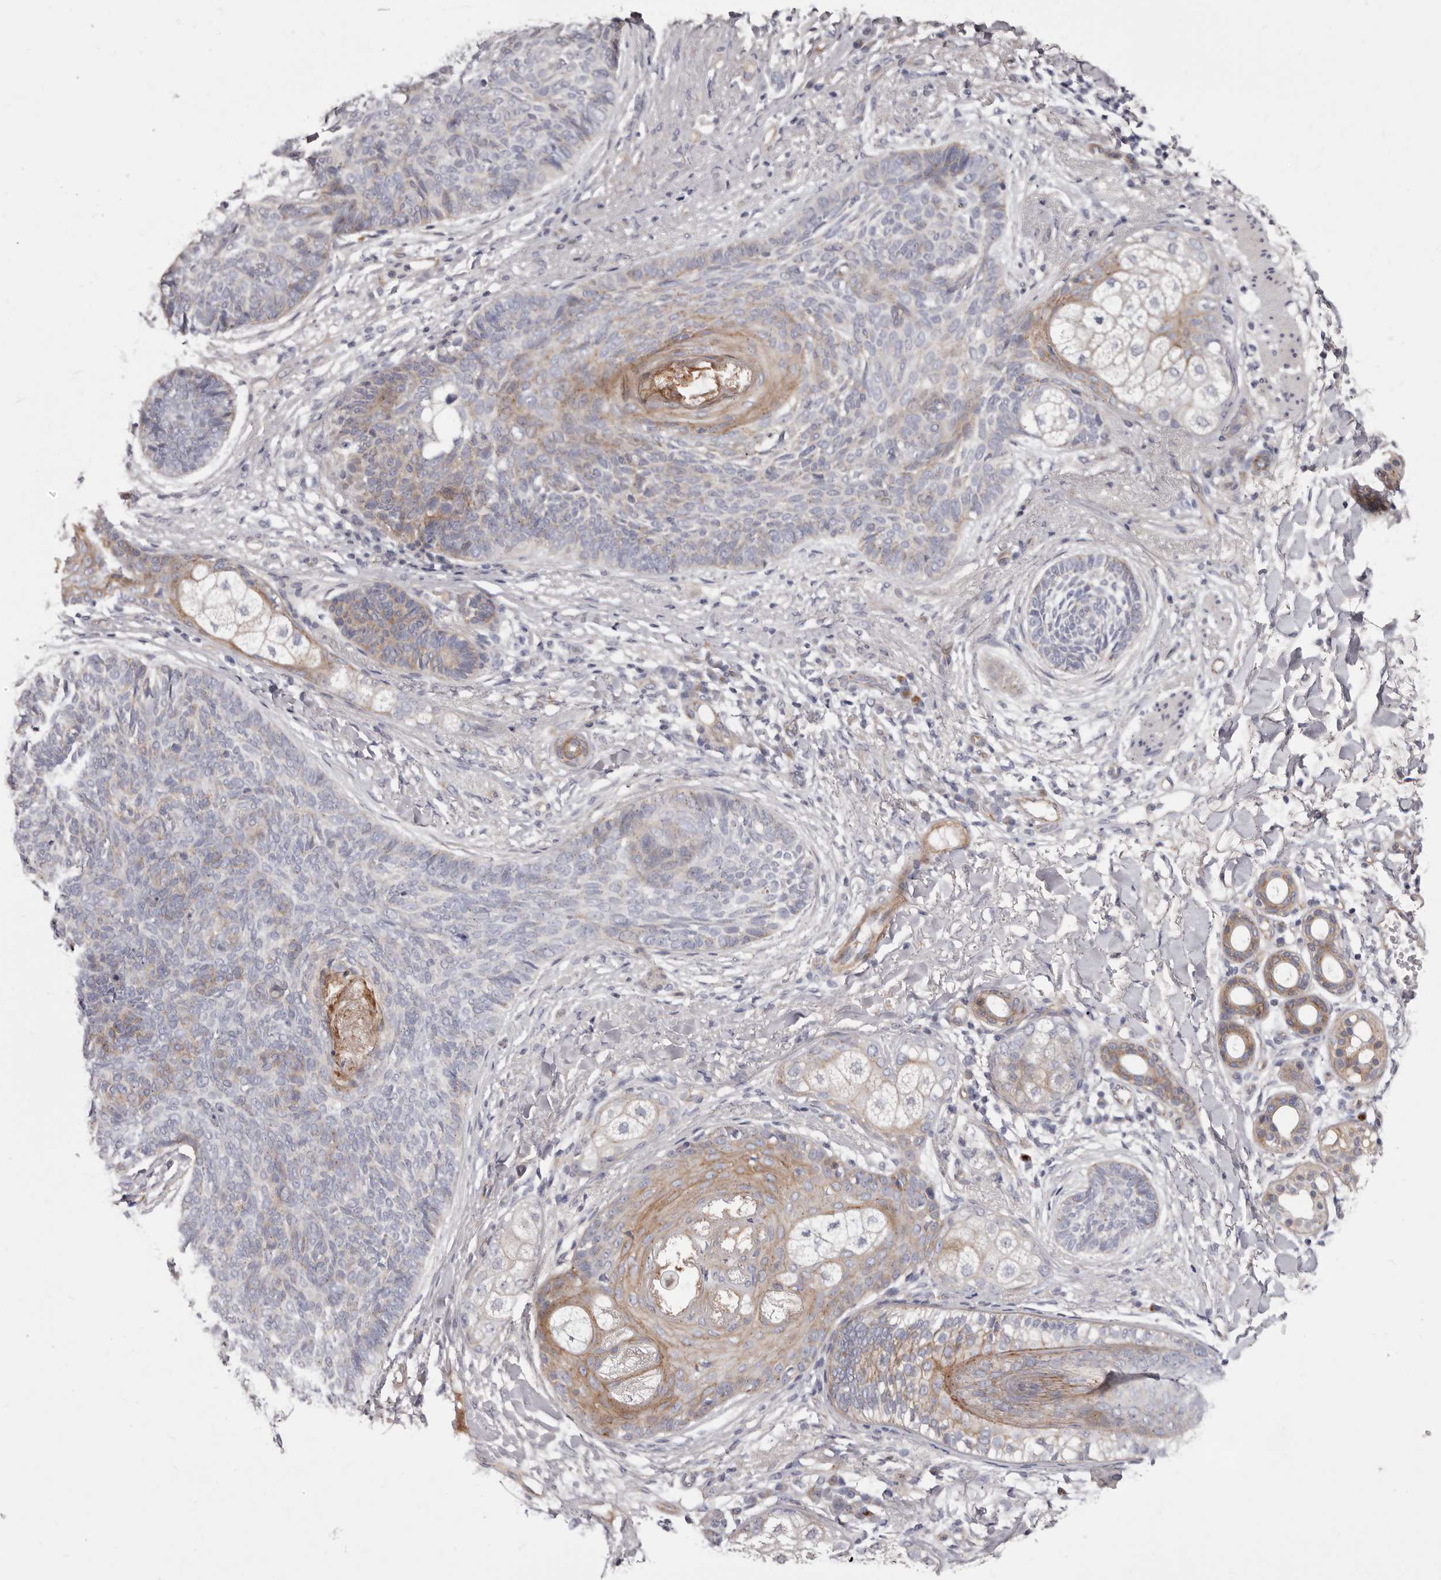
{"staining": {"intensity": "weak", "quantity": "<25%", "location": "cytoplasmic/membranous"}, "tissue": "skin cancer", "cell_type": "Tumor cells", "image_type": "cancer", "snomed": [{"axis": "morphology", "description": "Basal cell carcinoma"}, {"axis": "topography", "description": "Skin"}], "caption": "An immunohistochemistry micrograph of skin cancer is shown. There is no staining in tumor cells of skin cancer. (DAB immunohistochemistry (IHC) with hematoxylin counter stain).", "gene": "PEG10", "patient": {"sex": "male", "age": 85}}